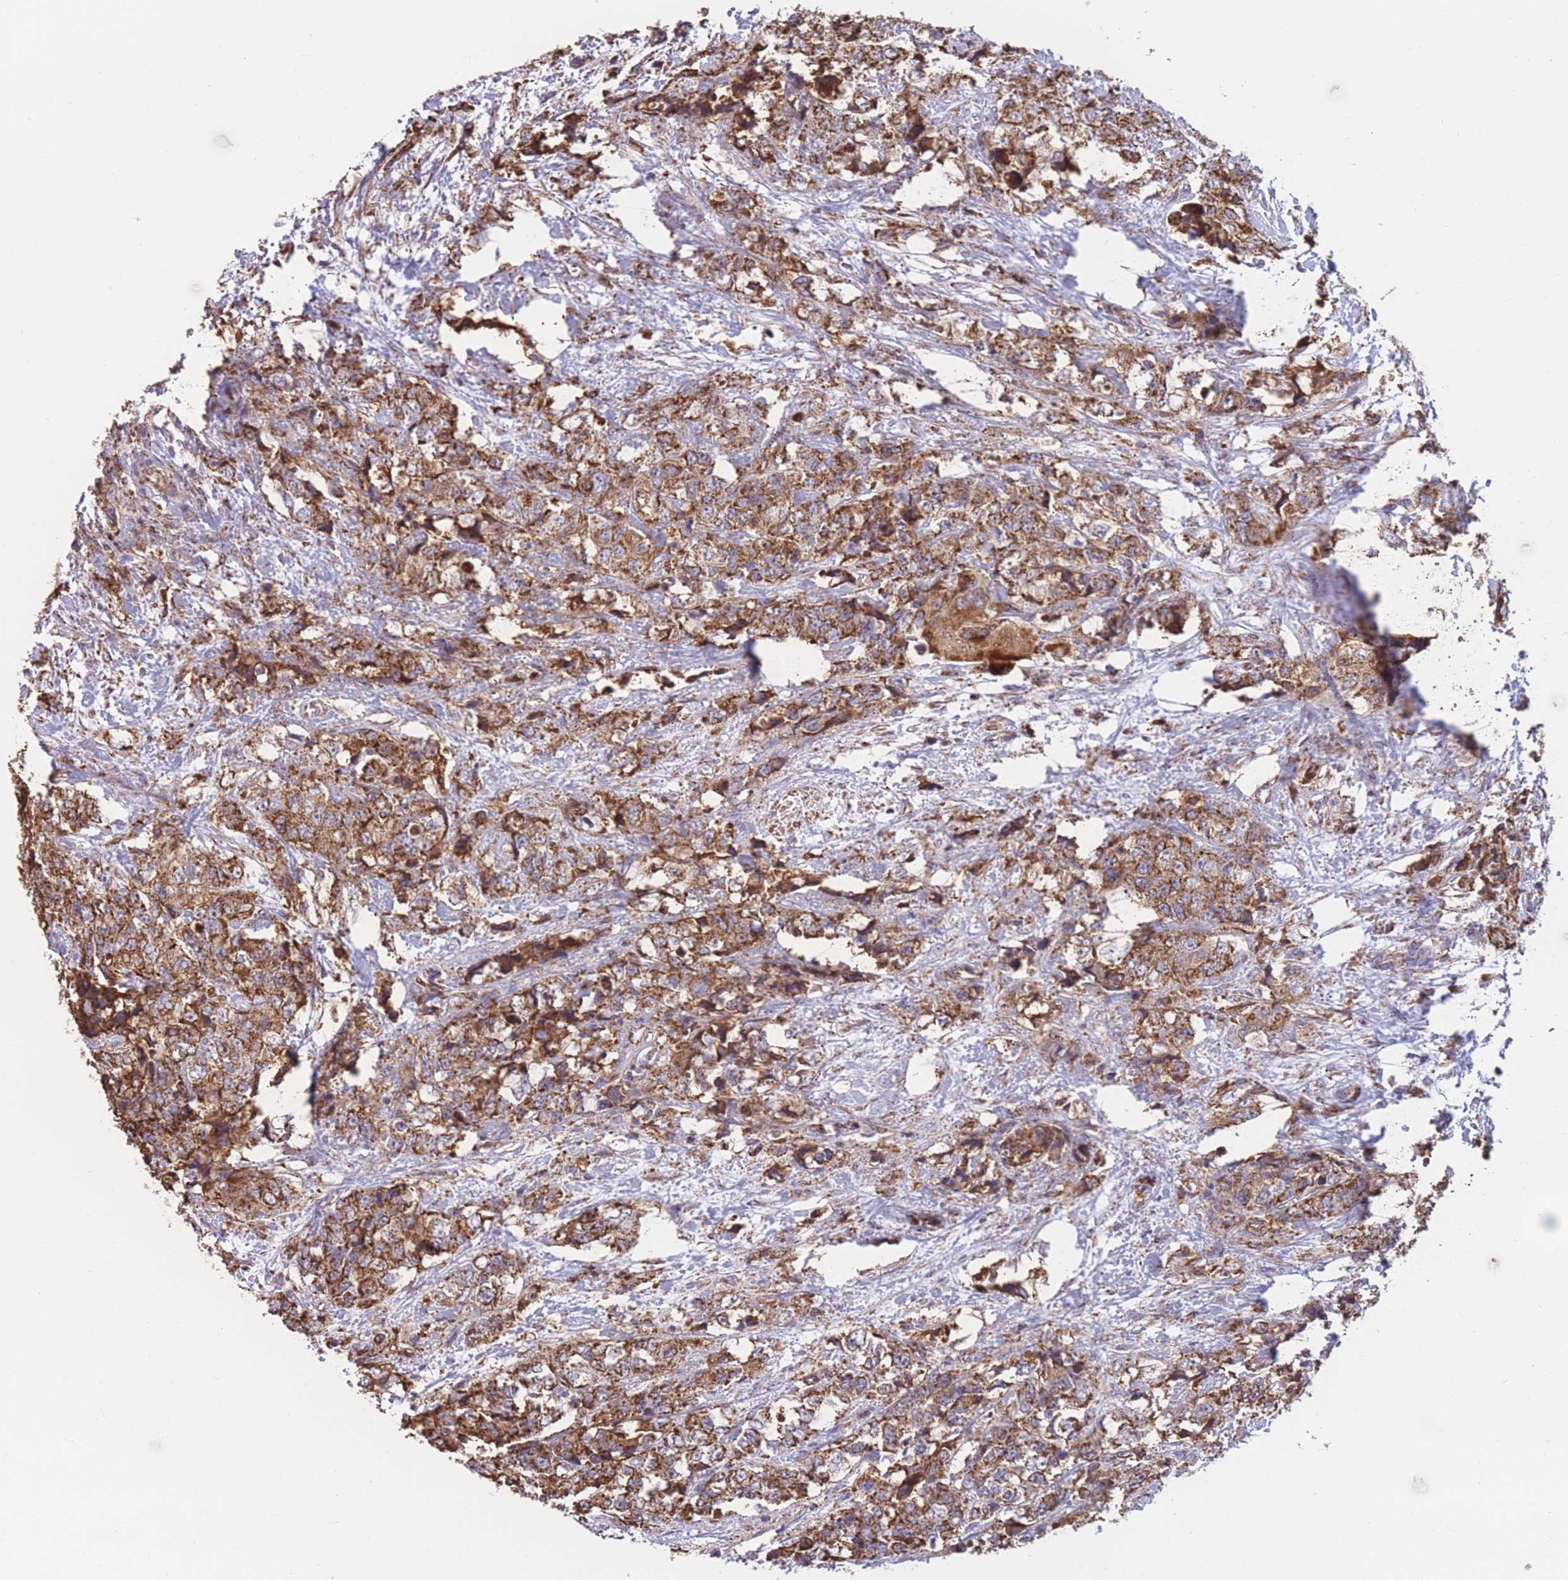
{"staining": {"intensity": "strong", "quantity": ">75%", "location": "cytoplasmic/membranous"}, "tissue": "urothelial cancer", "cell_type": "Tumor cells", "image_type": "cancer", "snomed": [{"axis": "morphology", "description": "Urothelial carcinoma, High grade"}, {"axis": "topography", "description": "Urinary bladder"}], "caption": "A high-resolution photomicrograph shows IHC staining of urothelial carcinoma (high-grade), which reveals strong cytoplasmic/membranous staining in about >75% of tumor cells.", "gene": "FKBP8", "patient": {"sex": "female", "age": 78}}